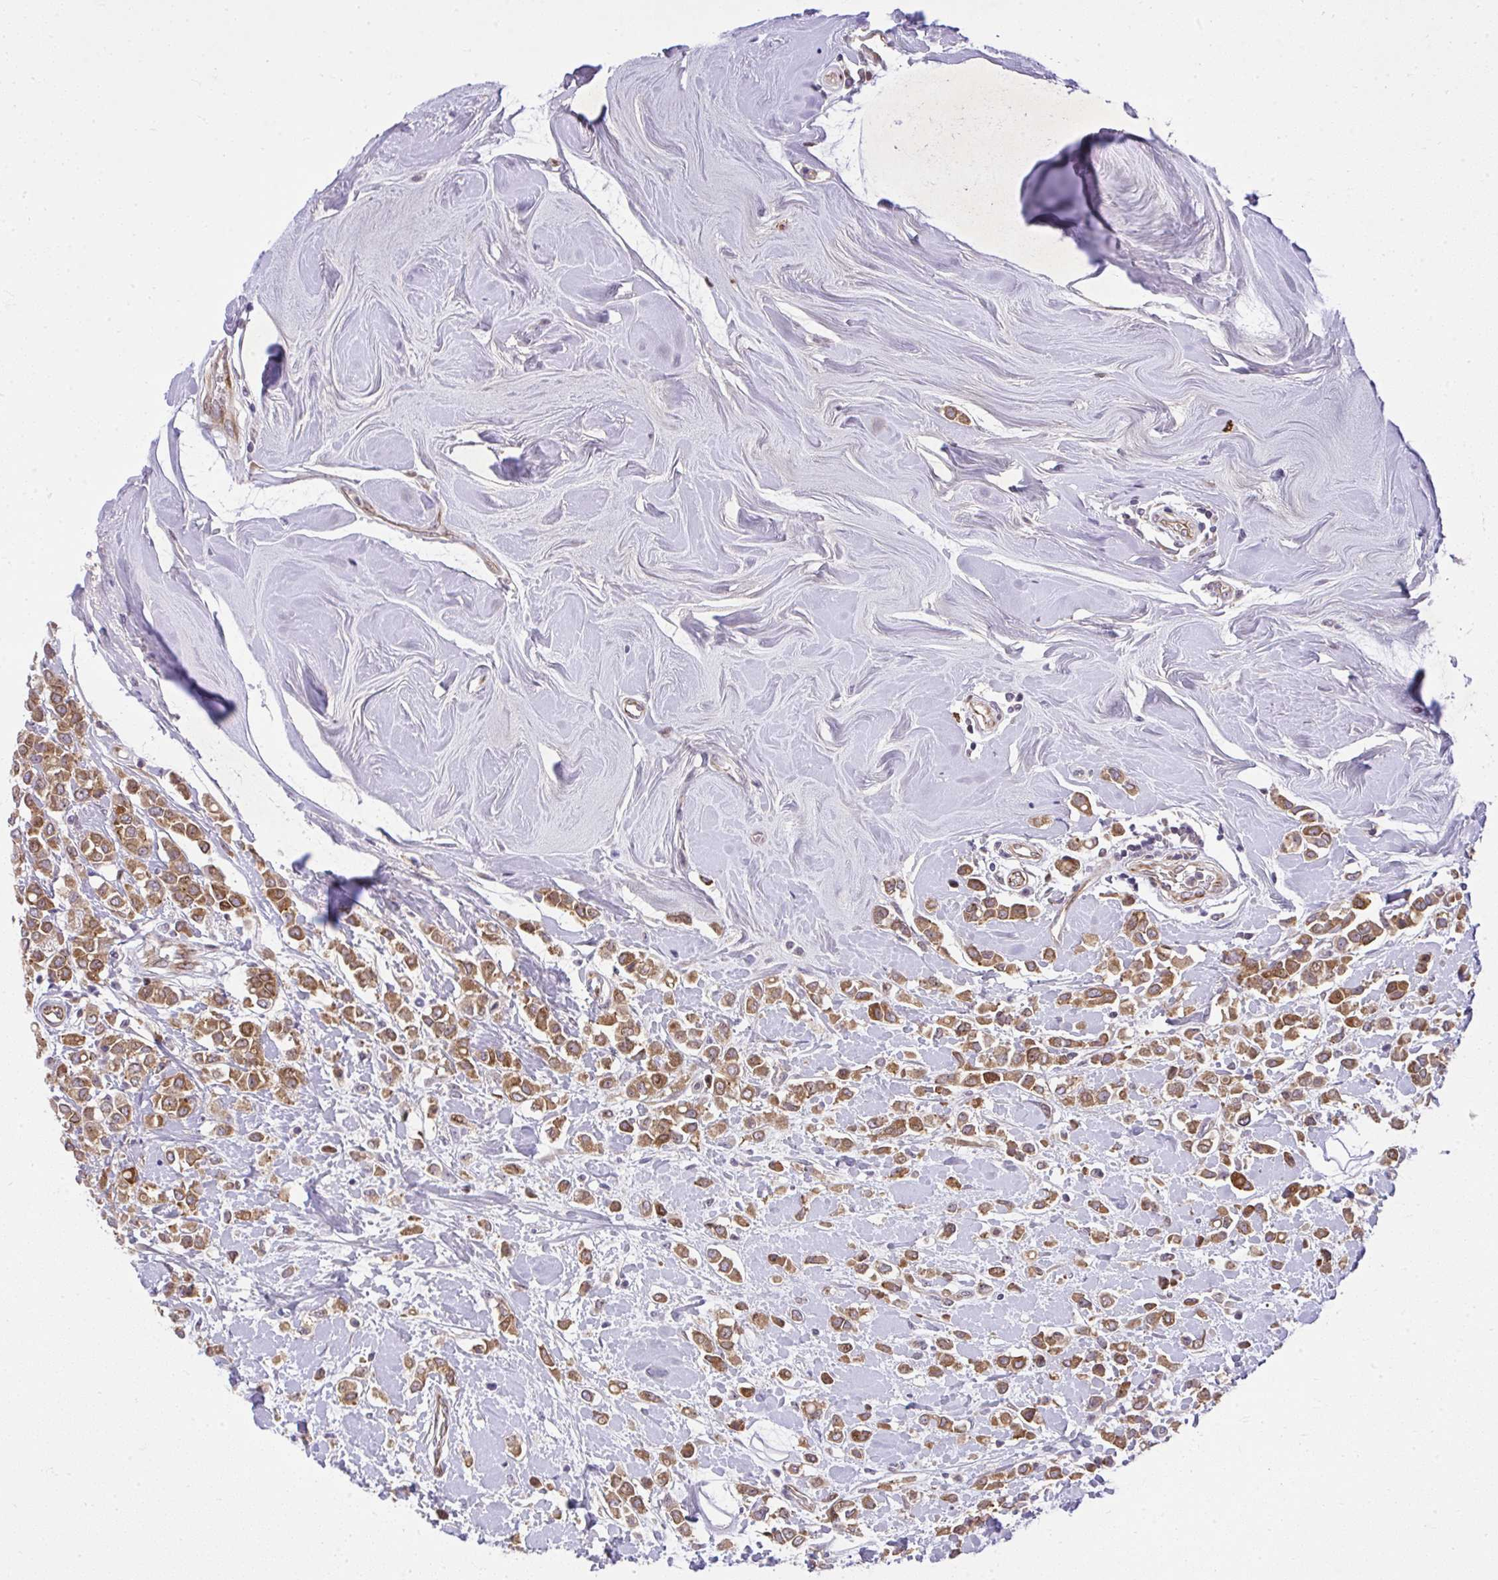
{"staining": {"intensity": "moderate", "quantity": ">75%", "location": "cytoplasmic/membranous,nuclear"}, "tissue": "breast cancer", "cell_type": "Tumor cells", "image_type": "cancer", "snomed": [{"axis": "morphology", "description": "Lobular carcinoma"}, {"axis": "topography", "description": "Breast"}], "caption": "Immunohistochemistry (IHC) staining of breast cancer, which demonstrates medium levels of moderate cytoplasmic/membranous and nuclear positivity in approximately >75% of tumor cells indicating moderate cytoplasmic/membranous and nuclear protein positivity. The staining was performed using DAB (3,3'-diaminobenzidine) (brown) for protein detection and nuclei were counterstained in hematoxylin (blue).", "gene": "CHIA", "patient": {"sex": "female", "age": 68}}